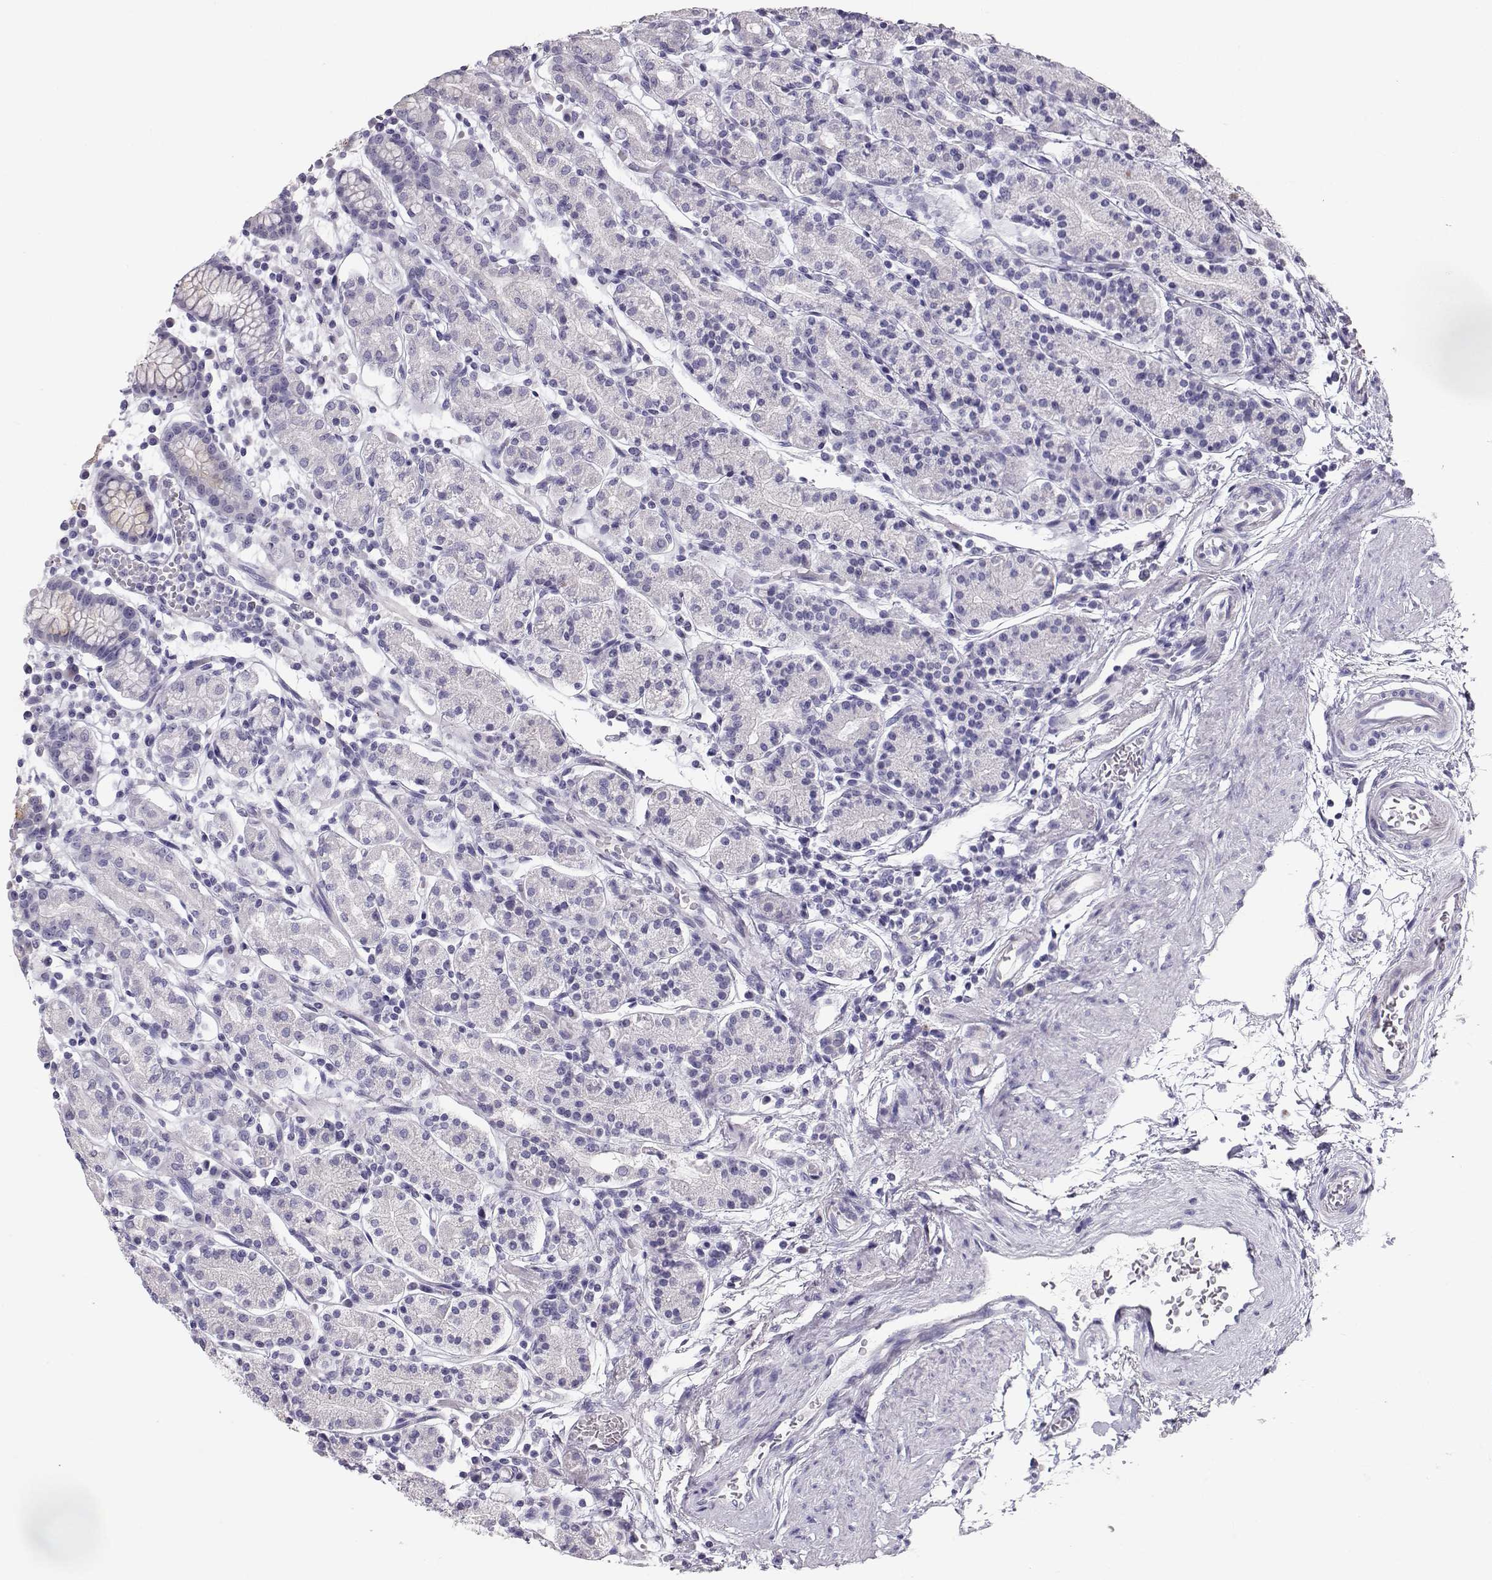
{"staining": {"intensity": "negative", "quantity": "none", "location": "none"}, "tissue": "stomach", "cell_type": "Glandular cells", "image_type": "normal", "snomed": [{"axis": "morphology", "description": "Normal tissue, NOS"}, {"axis": "topography", "description": "Stomach, upper"}, {"axis": "topography", "description": "Stomach"}], "caption": "Immunohistochemistry histopathology image of normal stomach: stomach stained with DAB (3,3'-diaminobenzidine) exhibits no significant protein staining in glandular cells. Nuclei are stained in blue.", "gene": "RD3", "patient": {"sex": "male", "age": 62}}